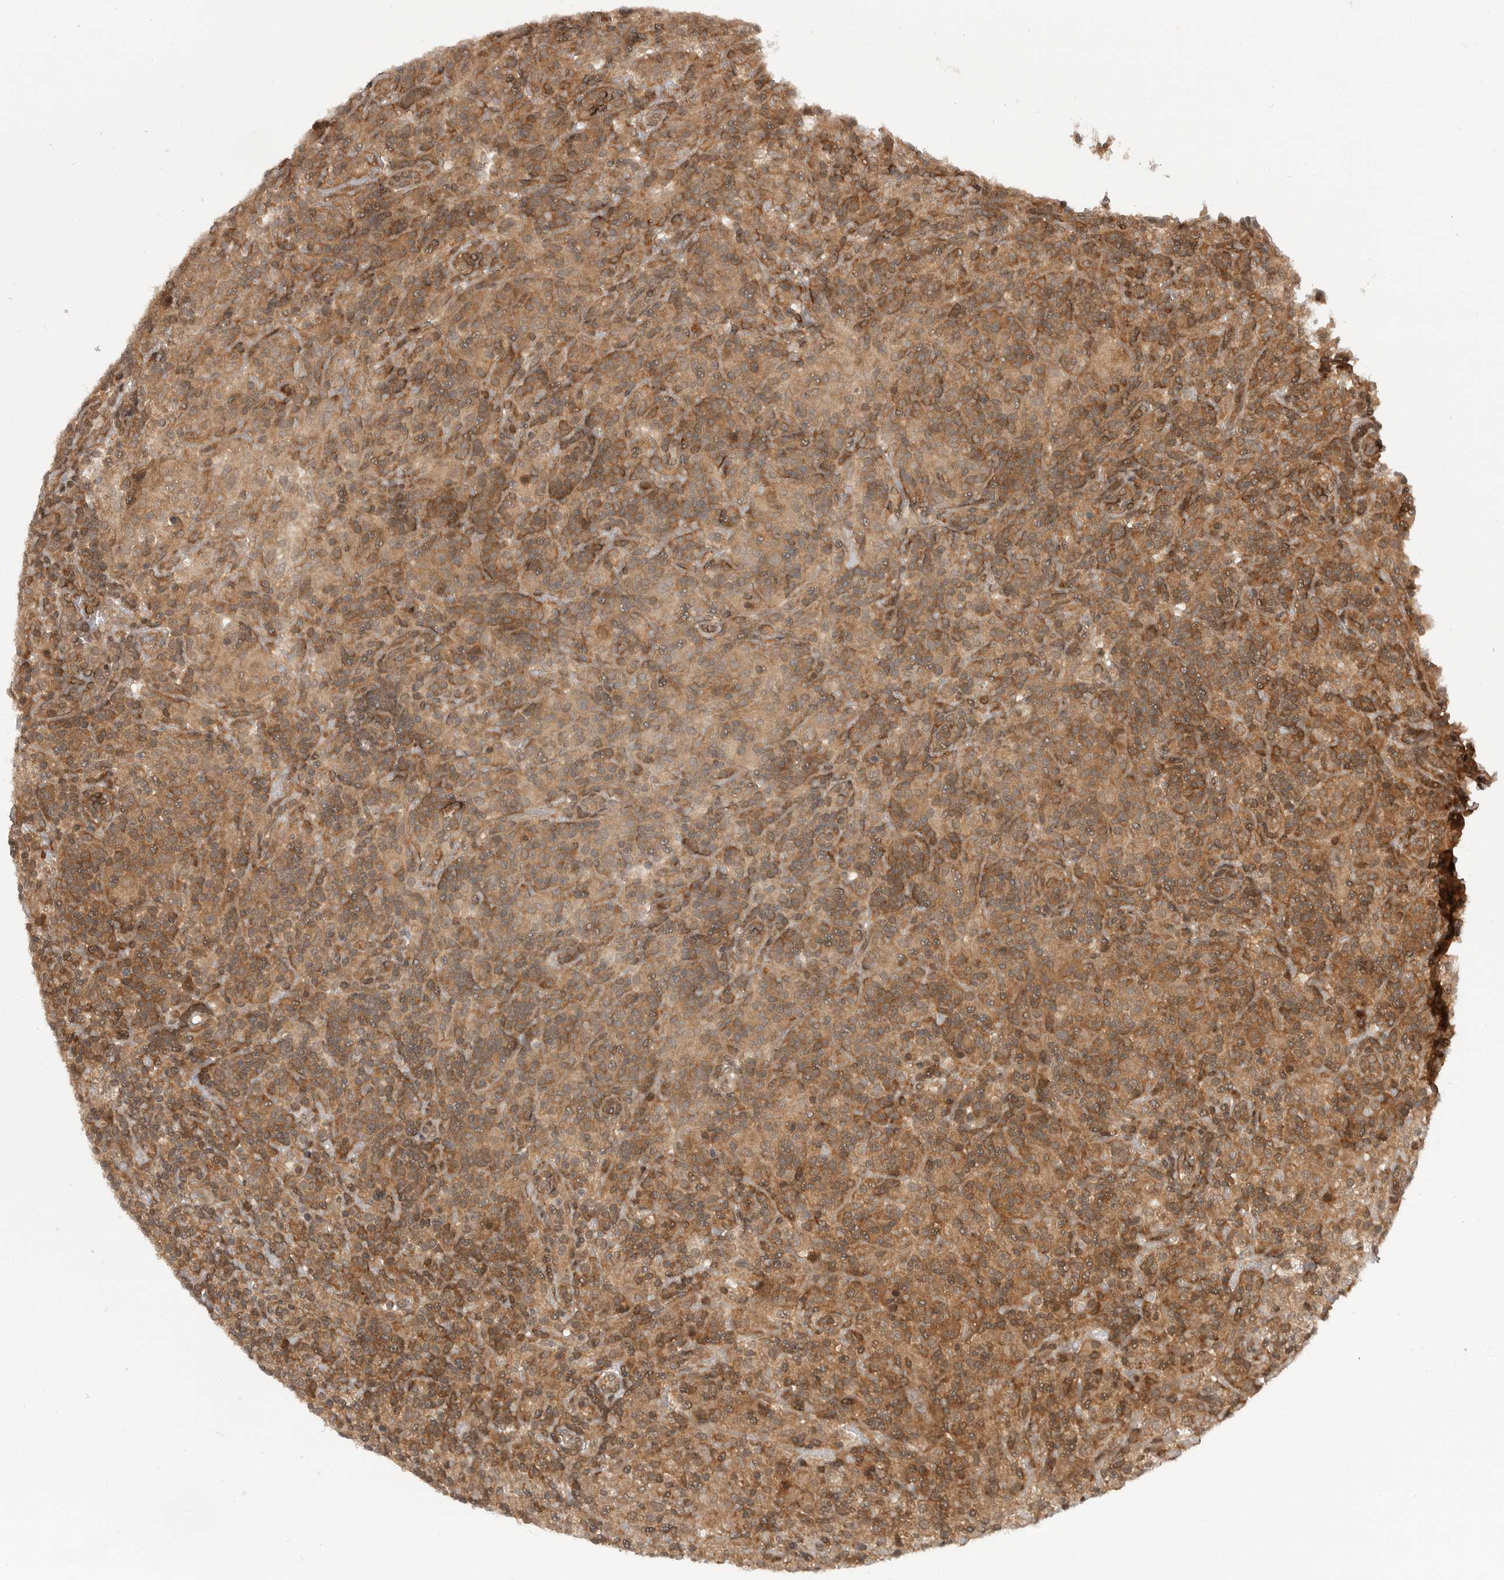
{"staining": {"intensity": "weak", "quantity": ">75%", "location": "cytoplasmic/membranous"}, "tissue": "lymphoma", "cell_type": "Tumor cells", "image_type": "cancer", "snomed": [{"axis": "morphology", "description": "Hodgkin's disease, NOS"}, {"axis": "topography", "description": "Lymph node"}], "caption": "This is a micrograph of IHC staining of Hodgkin's disease, which shows weak positivity in the cytoplasmic/membranous of tumor cells.", "gene": "SZRD1", "patient": {"sex": "male", "age": 70}}